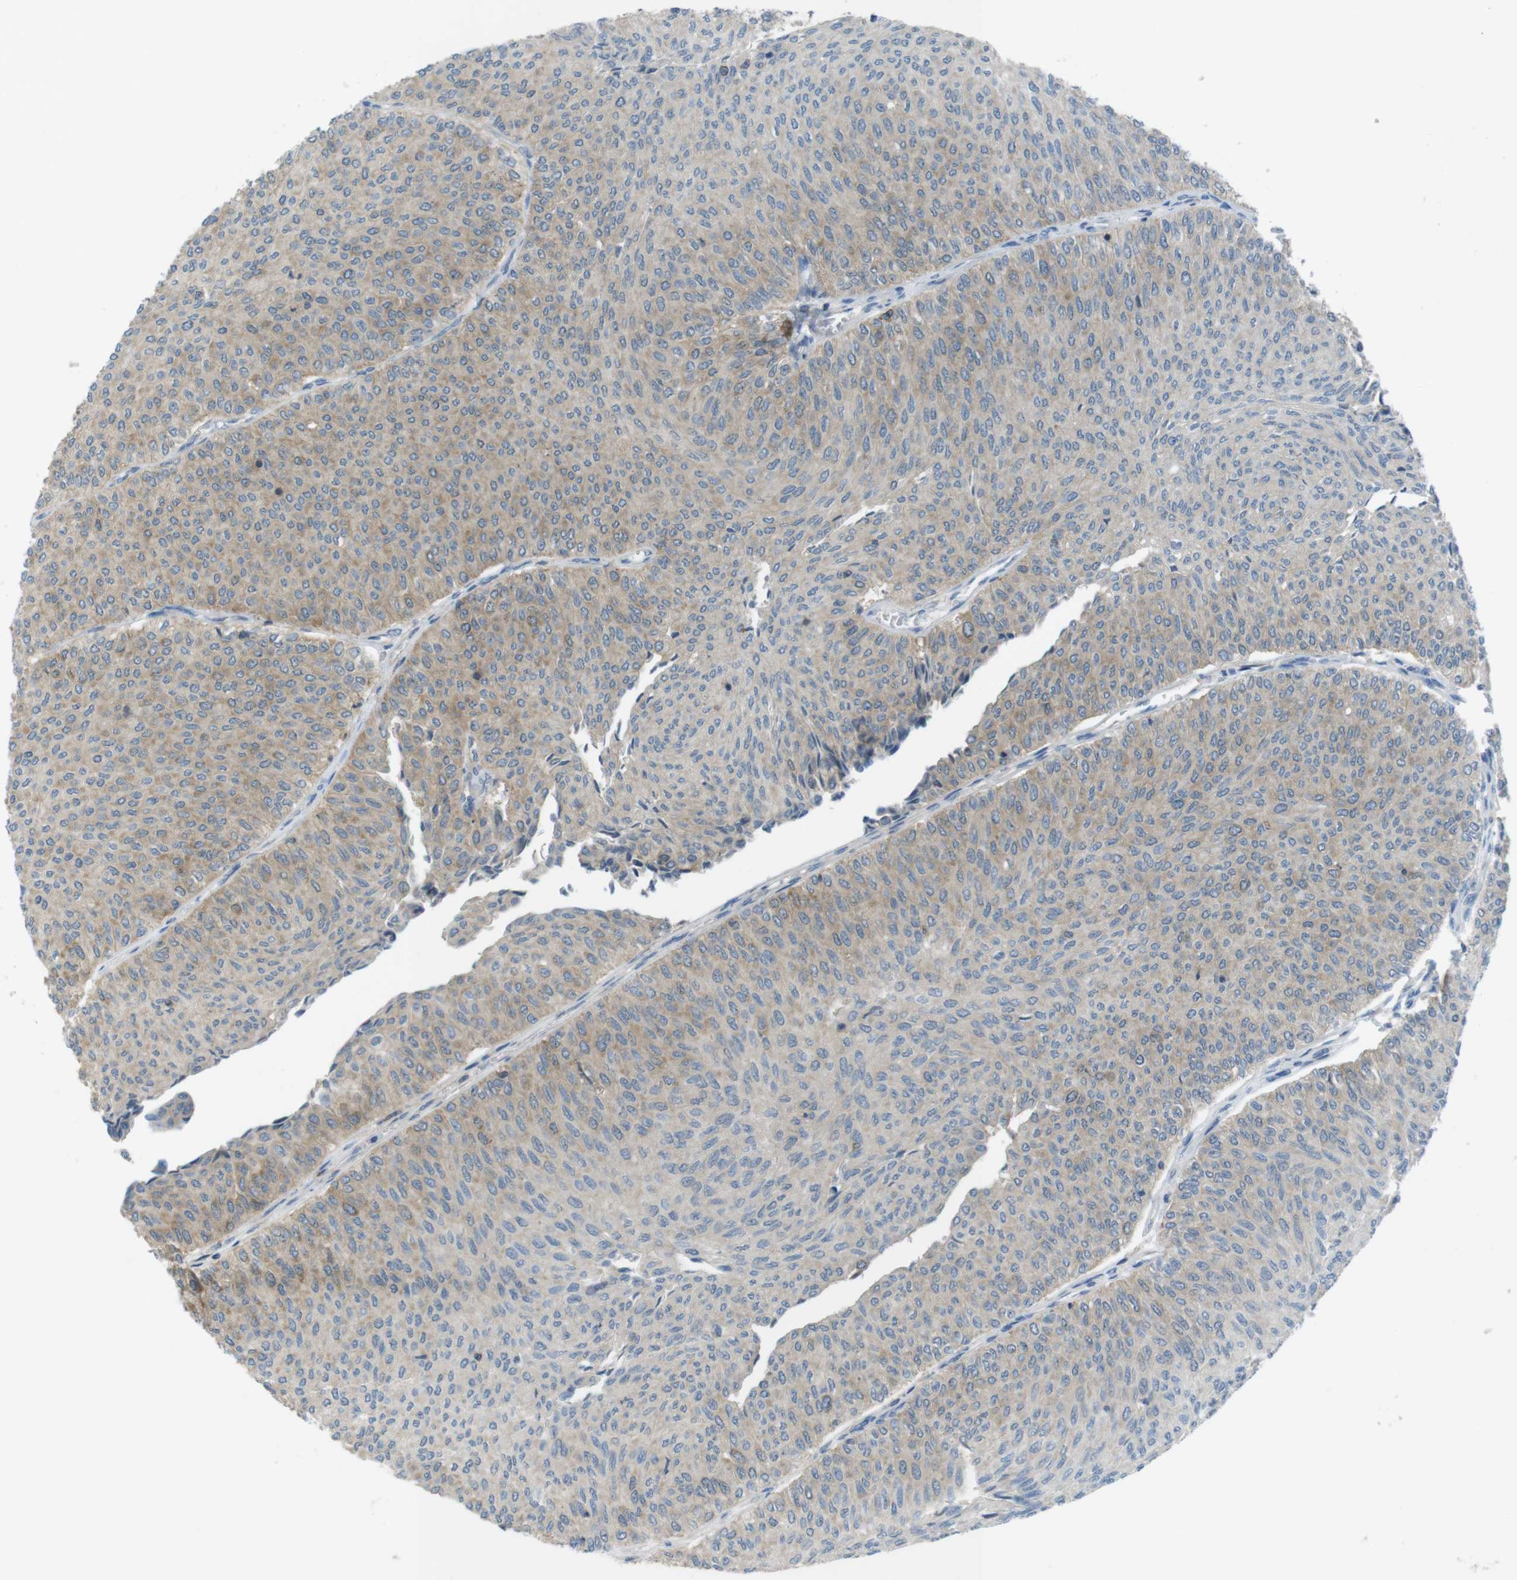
{"staining": {"intensity": "weak", "quantity": ">75%", "location": "cytoplasmic/membranous"}, "tissue": "urothelial cancer", "cell_type": "Tumor cells", "image_type": "cancer", "snomed": [{"axis": "morphology", "description": "Urothelial carcinoma, Low grade"}, {"axis": "topography", "description": "Urinary bladder"}], "caption": "Immunohistochemical staining of urothelial cancer shows weak cytoplasmic/membranous protein expression in approximately >75% of tumor cells.", "gene": "MTHFD1", "patient": {"sex": "male", "age": 78}}